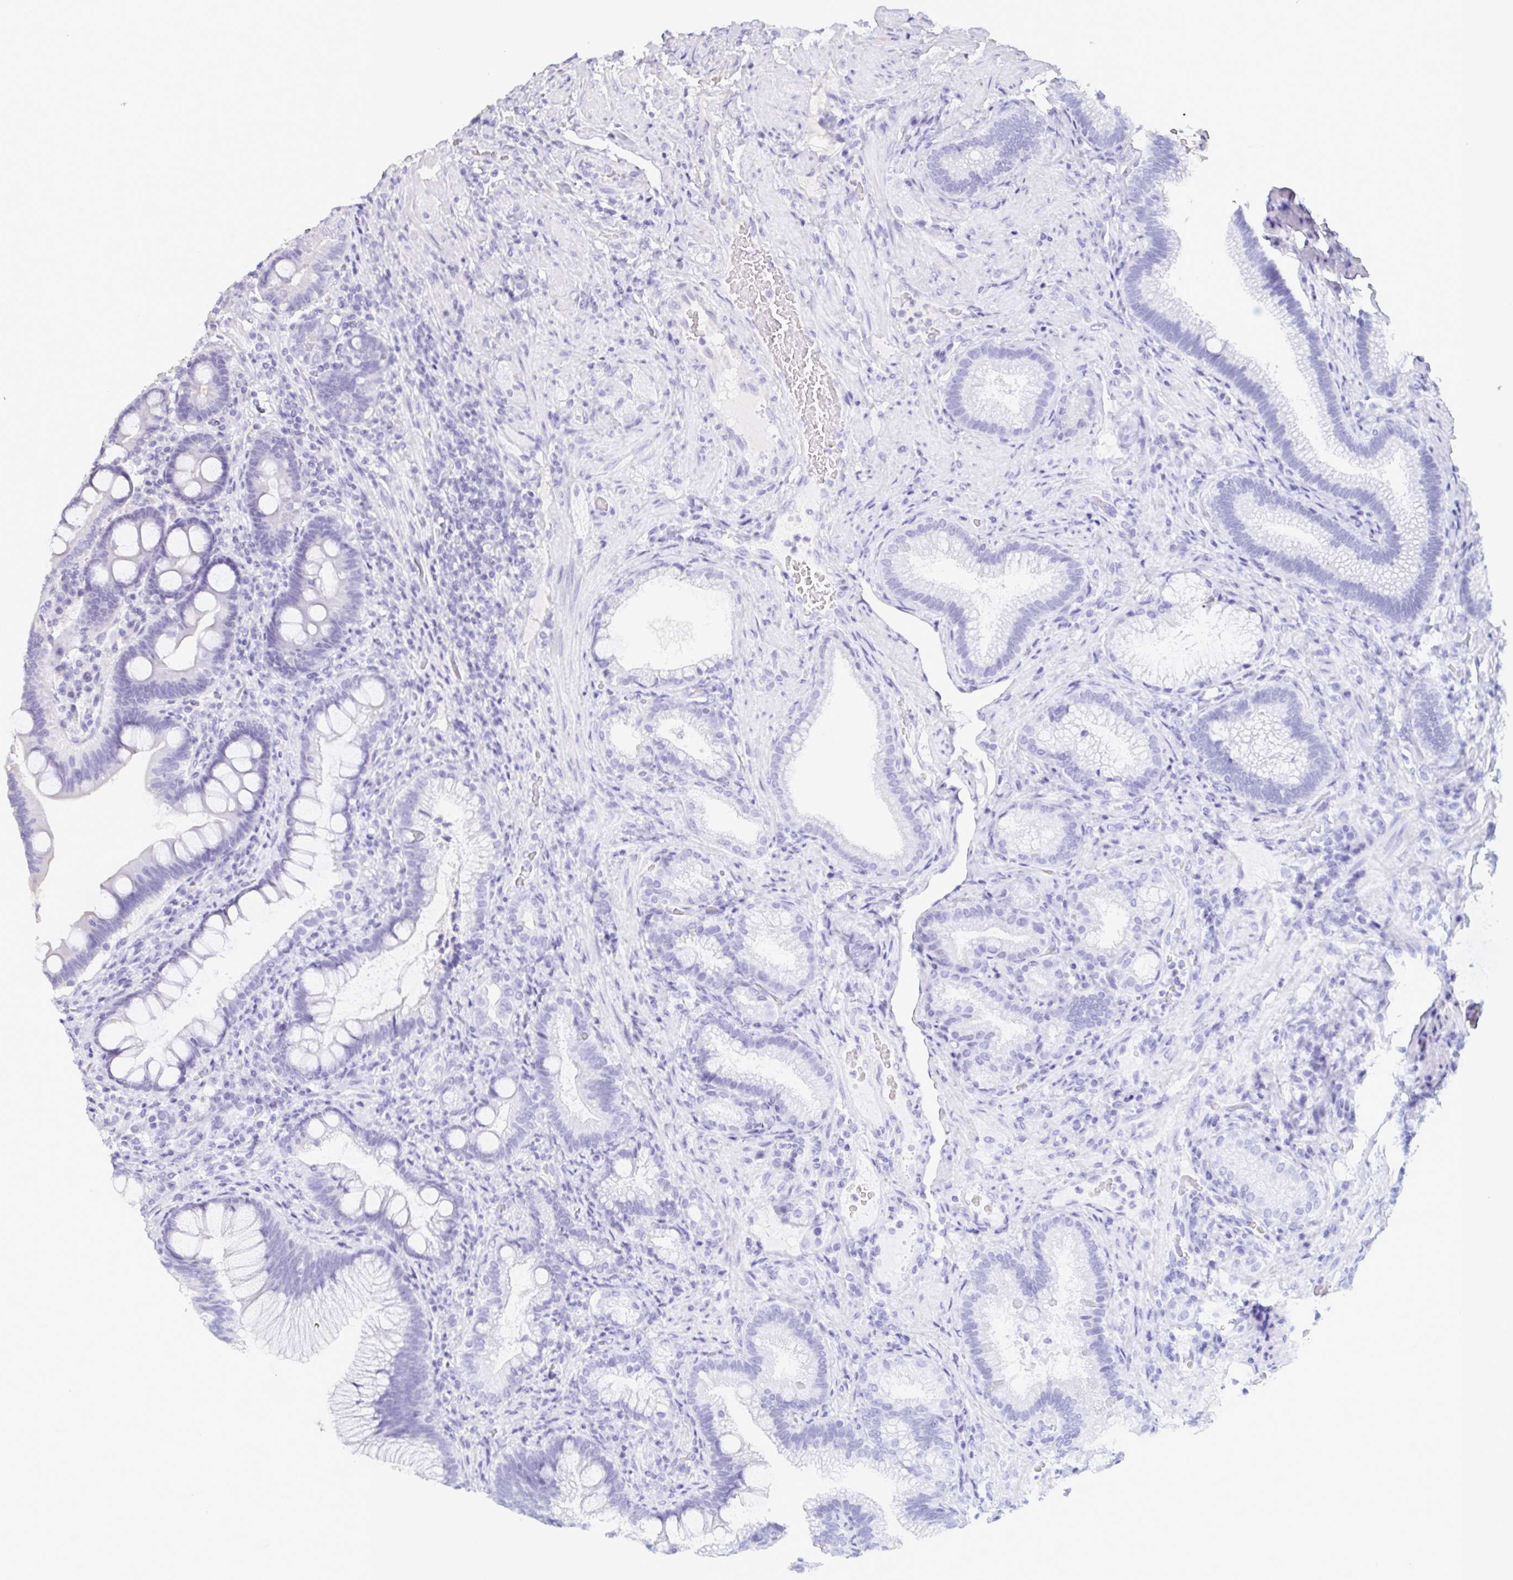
{"staining": {"intensity": "negative", "quantity": "none", "location": "none"}, "tissue": "duodenum", "cell_type": "Glandular cells", "image_type": "normal", "snomed": [{"axis": "morphology", "description": "Normal tissue, NOS"}, {"axis": "topography", "description": "Pancreas"}, {"axis": "topography", "description": "Duodenum"}], "caption": "This photomicrograph is of unremarkable duodenum stained with IHC to label a protein in brown with the nuclei are counter-stained blue. There is no staining in glandular cells. (DAB (3,3'-diaminobenzidine) immunohistochemistry (IHC) visualized using brightfield microscopy, high magnification).", "gene": "BPIFA2", "patient": {"sex": "male", "age": 59}}